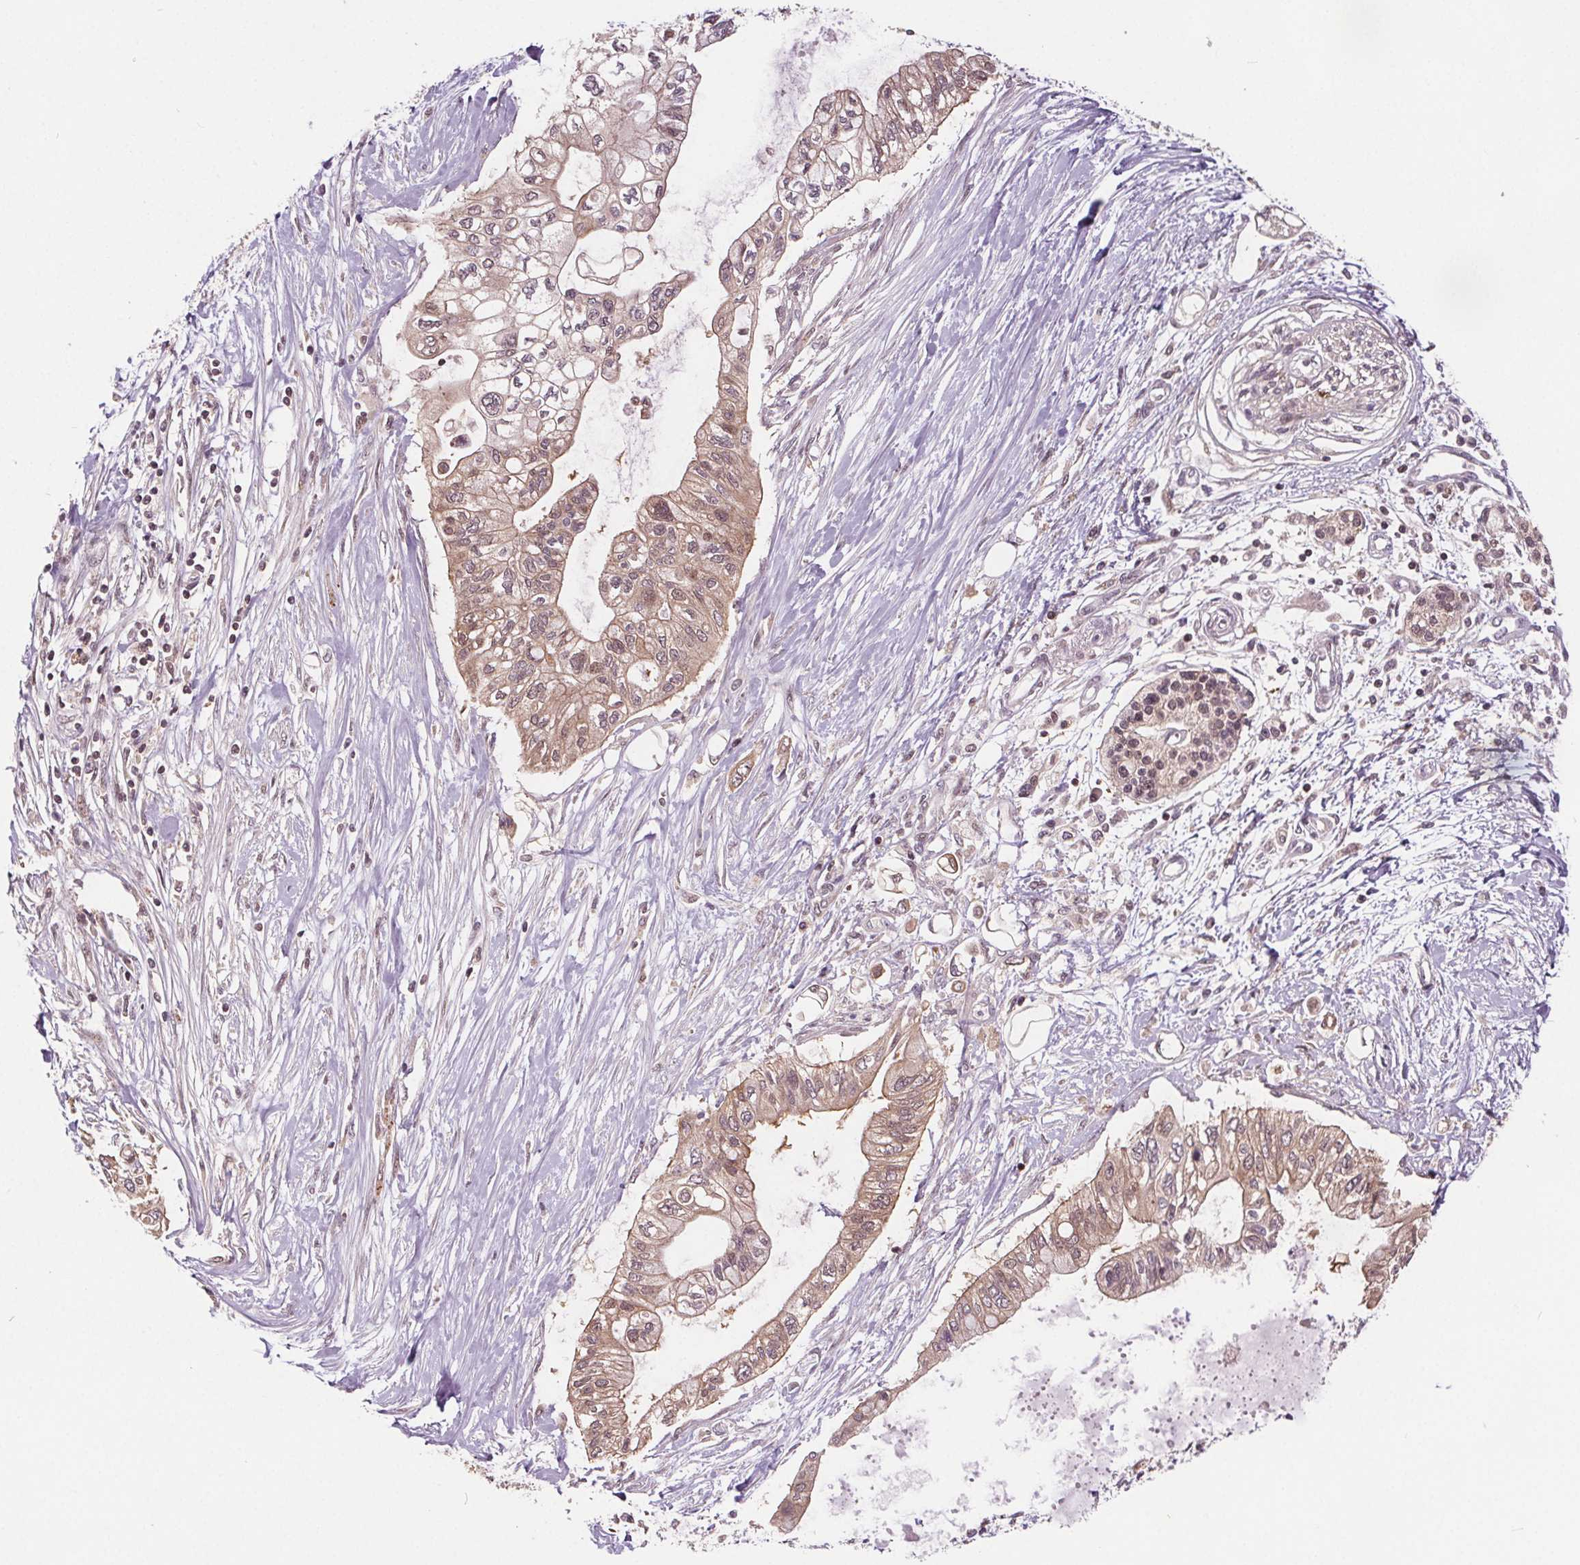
{"staining": {"intensity": "weak", "quantity": ">75%", "location": "cytoplasmic/membranous"}, "tissue": "pancreatic cancer", "cell_type": "Tumor cells", "image_type": "cancer", "snomed": [{"axis": "morphology", "description": "Adenocarcinoma, NOS"}, {"axis": "topography", "description": "Pancreas"}], "caption": "This is an image of immunohistochemistry (IHC) staining of adenocarcinoma (pancreatic), which shows weak positivity in the cytoplasmic/membranous of tumor cells.", "gene": "HIF1AN", "patient": {"sex": "female", "age": 77}}